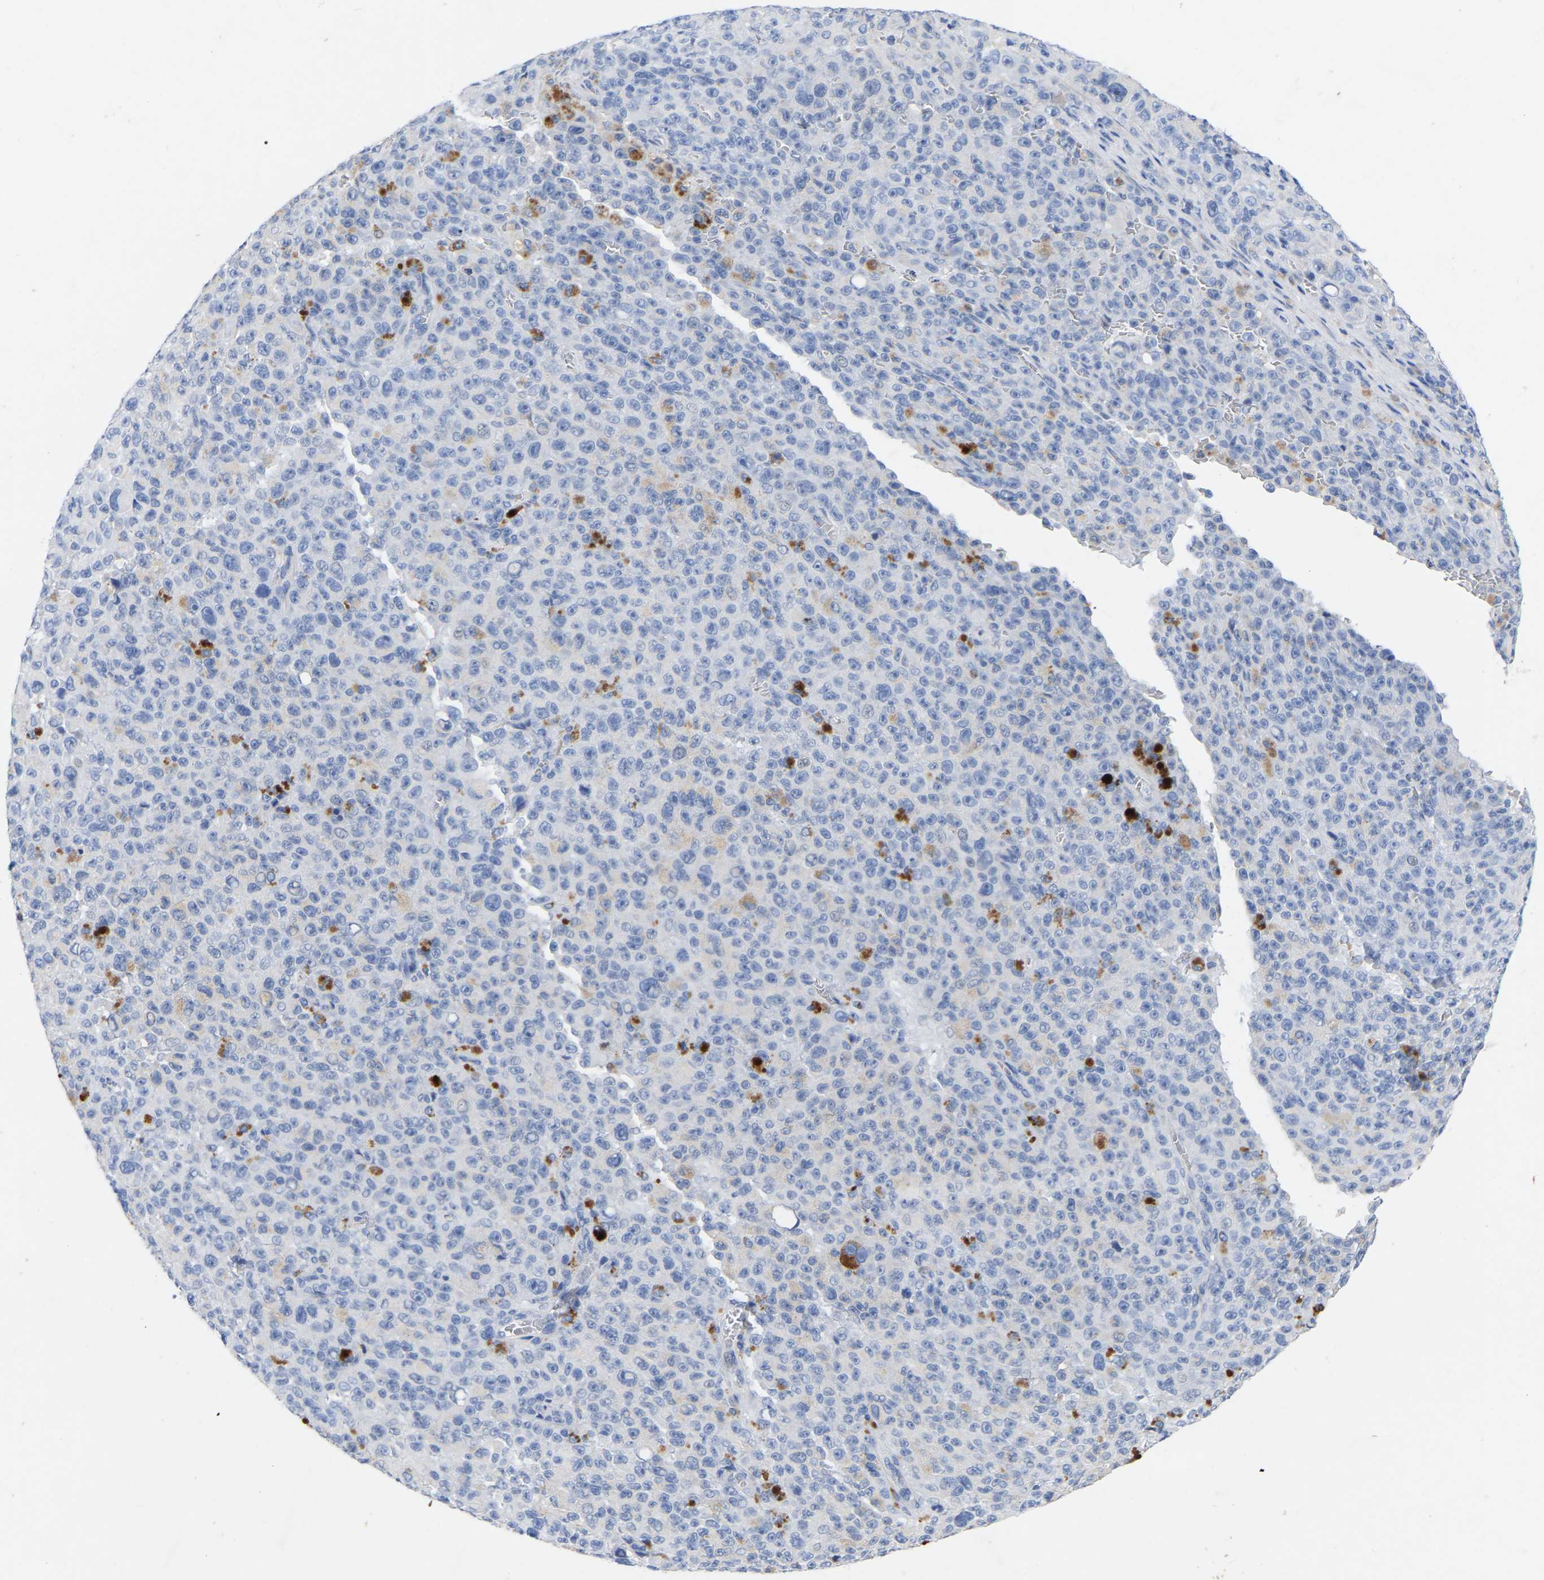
{"staining": {"intensity": "negative", "quantity": "none", "location": "none"}, "tissue": "melanoma", "cell_type": "Tumor cells", "image_type": "cancer", "snomed": [{"axis": "morphology", "description": "Malignant melanoma, NOS"}, {"axis": "topography", "description": "Skin"}], "caption": "Malignant melanoma stained for a protein using IHC demonstrates no positivity tumor cells.", "gene": "STRIP2", "patient": {"sex": "female", "age": 82}}